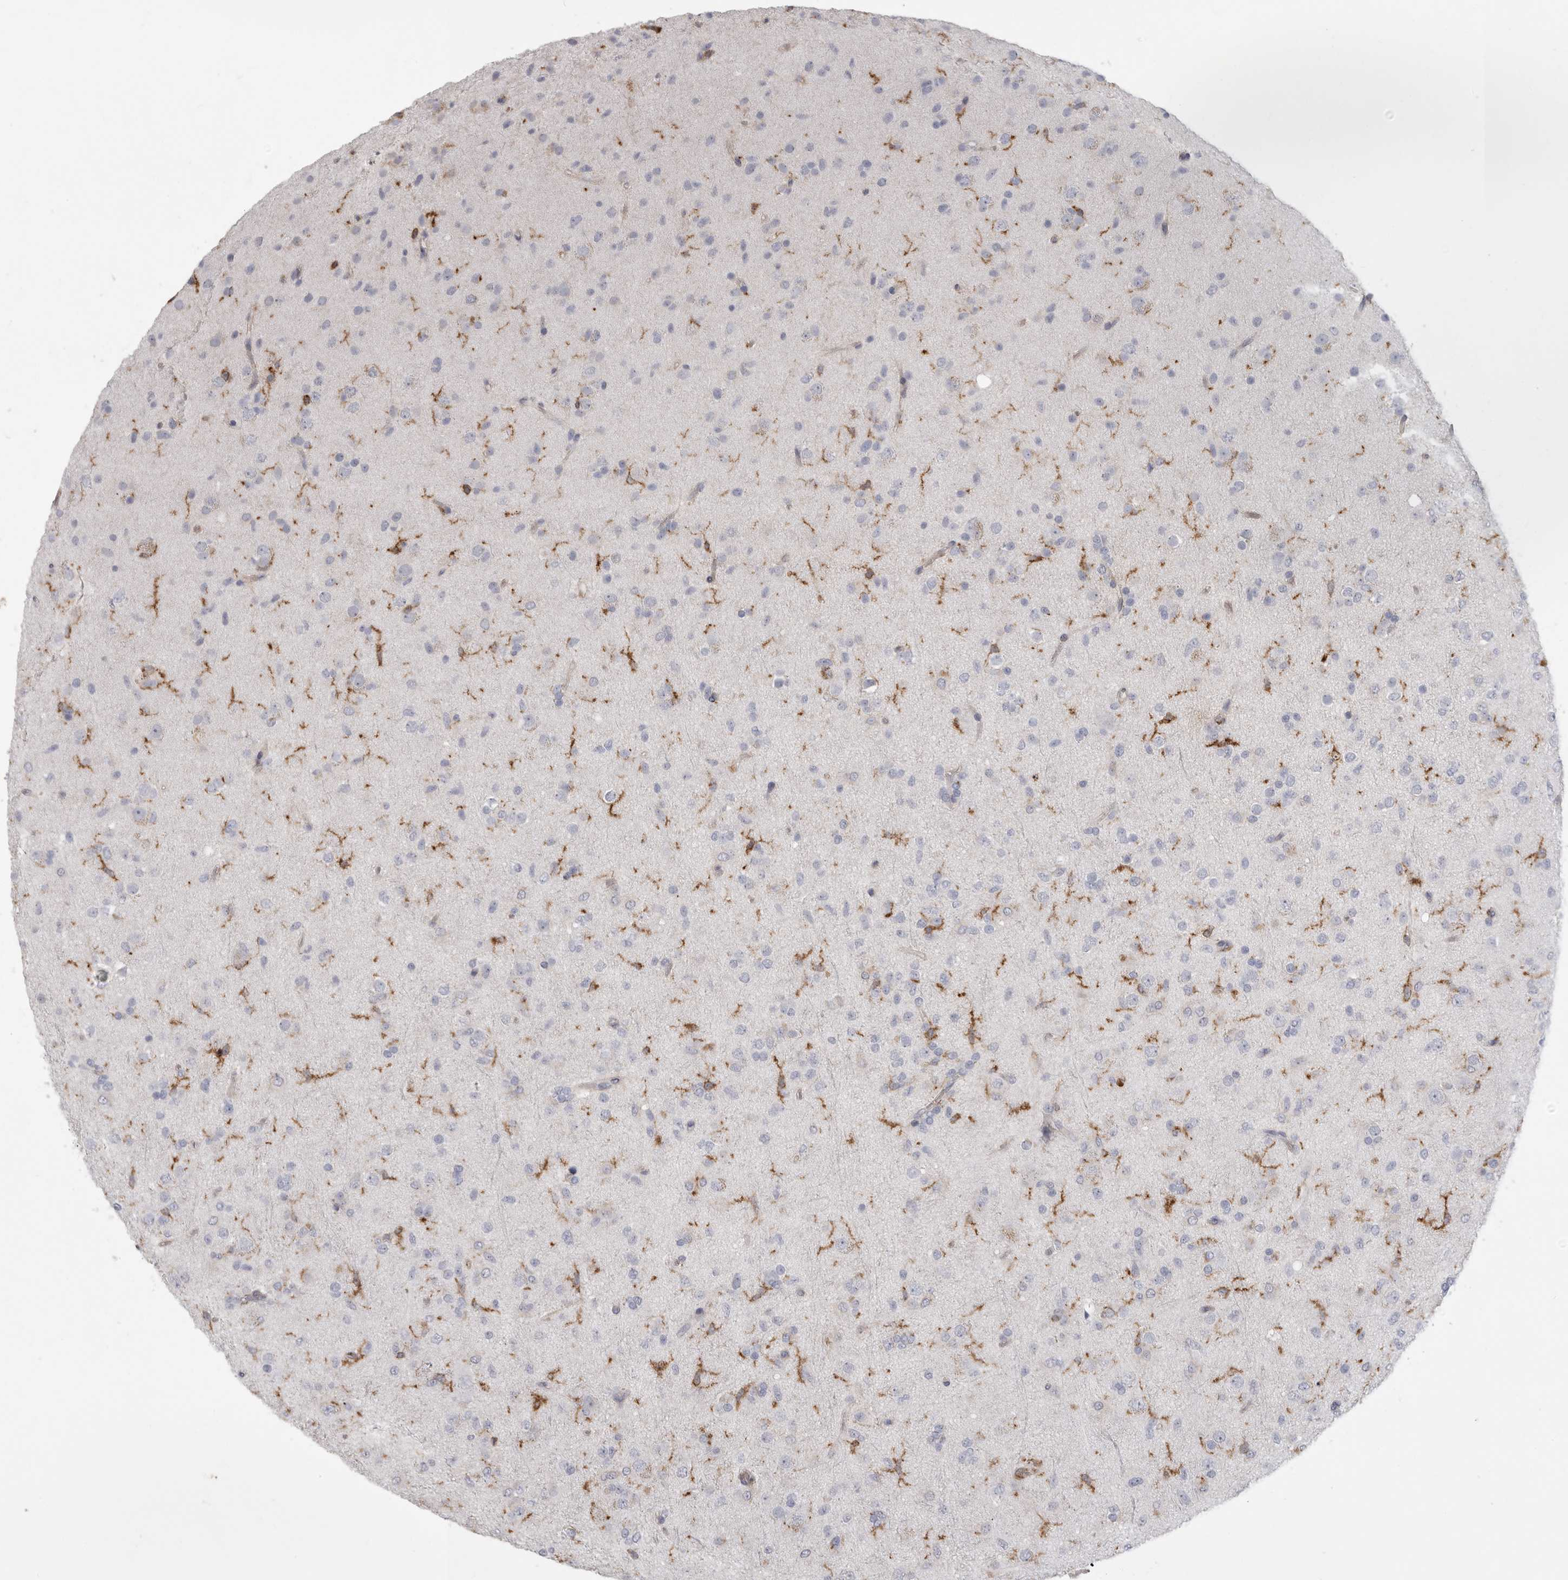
{"staining": {"intensity": "negative", "quantity": "none", "location": "none"}, "tissue": "glioma", "cell_type": "Tumor cells", "image_type": "cancer", "snomed": [{"axis": "morphology", "description": "Glioma, malignant, Low grade"}, {"axis": "topography", "description": "Brain"}], "caption": "Protein analysis of glioma demonstrates no significant positivity in tumor cells.", "gene": "SIGLEC10", "patient": {"sex": "male", "age": 65}}